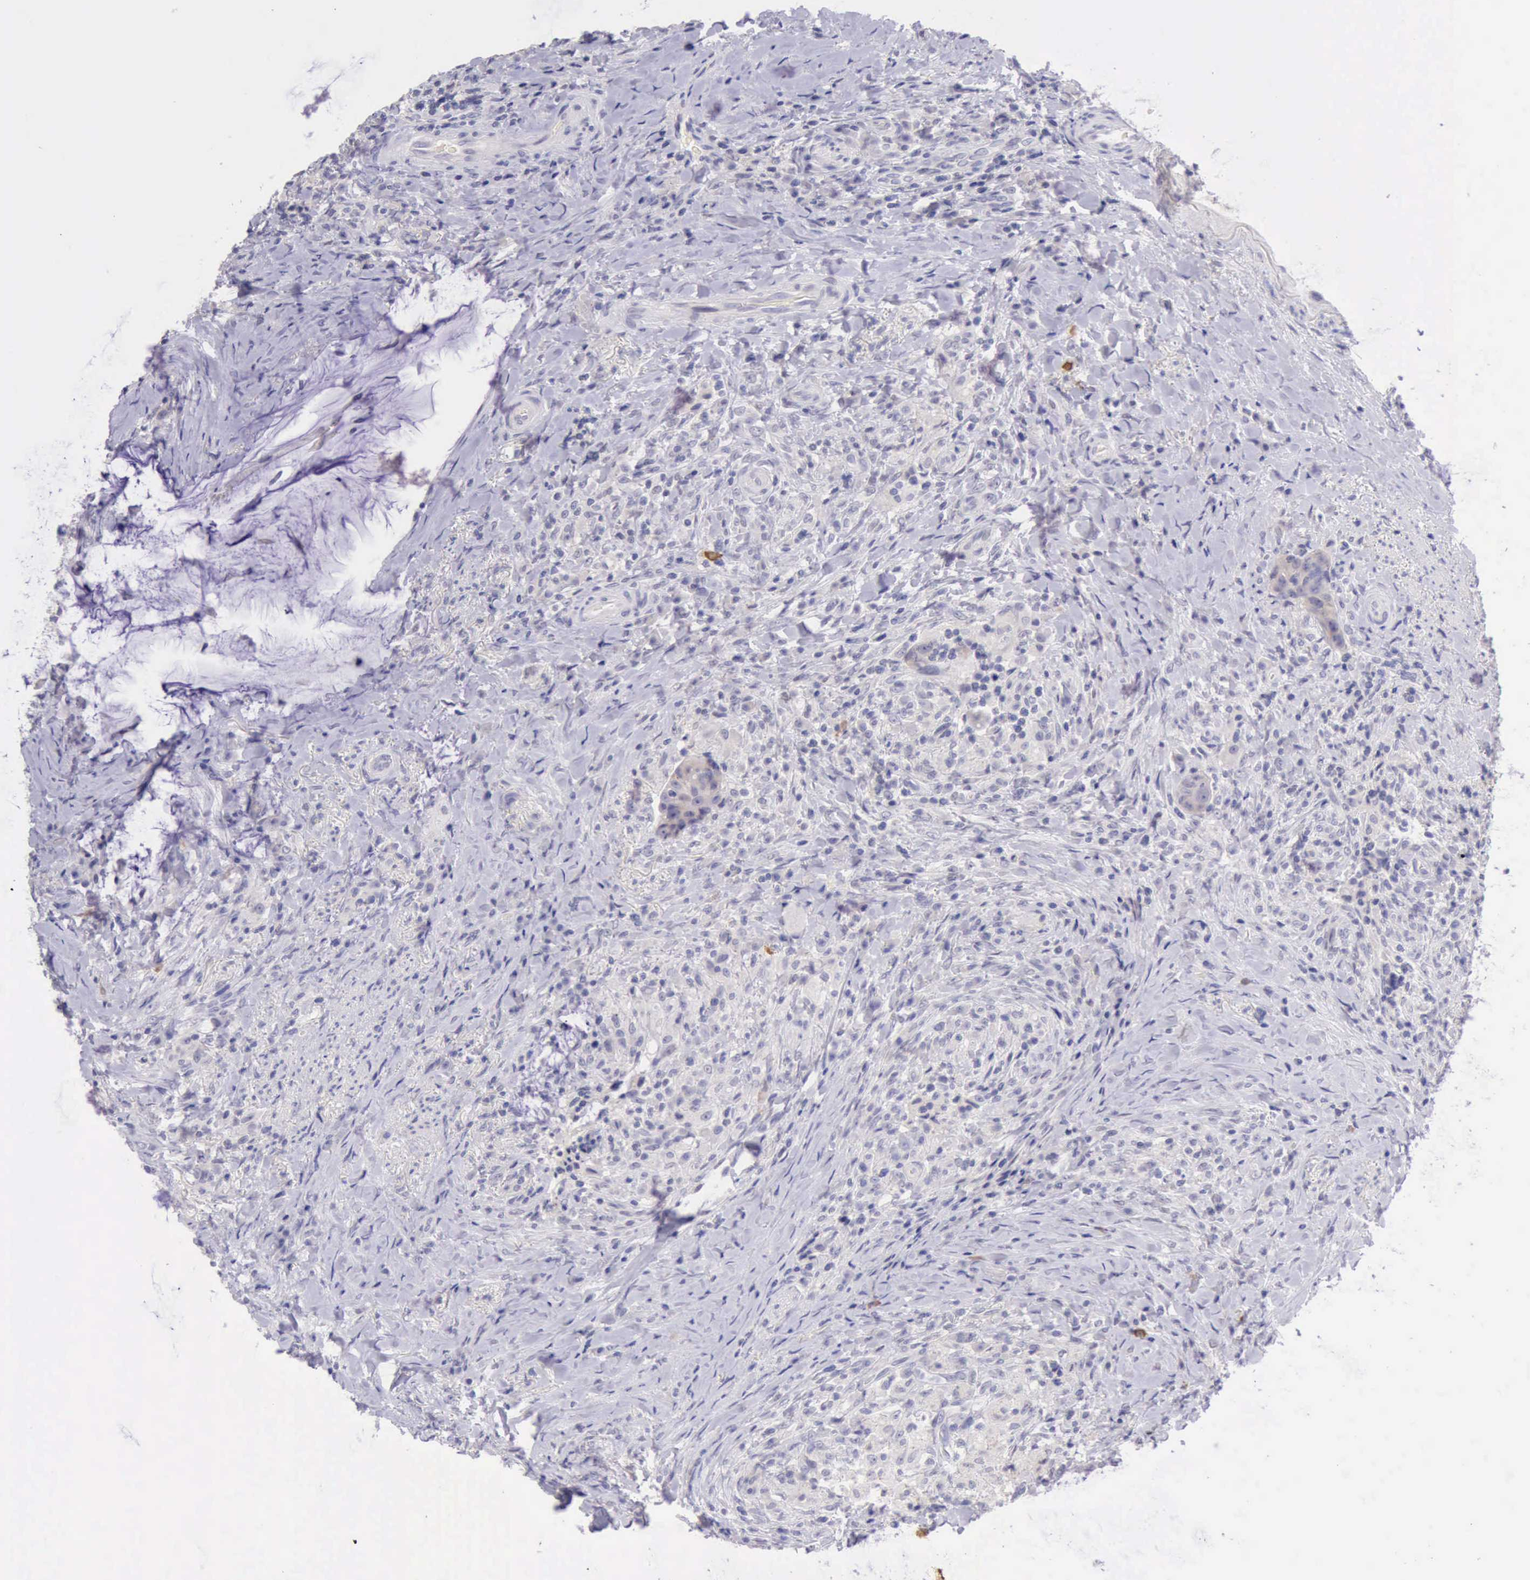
{"staining": {"intensity": "negative", "quantity": "none", "location": "none"}, "tissue": "colorectal cancer", "cell_type": "Tumor cells", "image_type": "cancer", "snomed": [{"axis": "morphology", "description": "Adenocarcinoma, NOS"}, {"axis": "topography", "description": "Rectum"}], "caption": "IHC of colorectal cancer (adenocarcinoma) reveals no staining in tumor cells.", "gene": "LRFN5", "patient": {"sex": "female", "age": 71}}